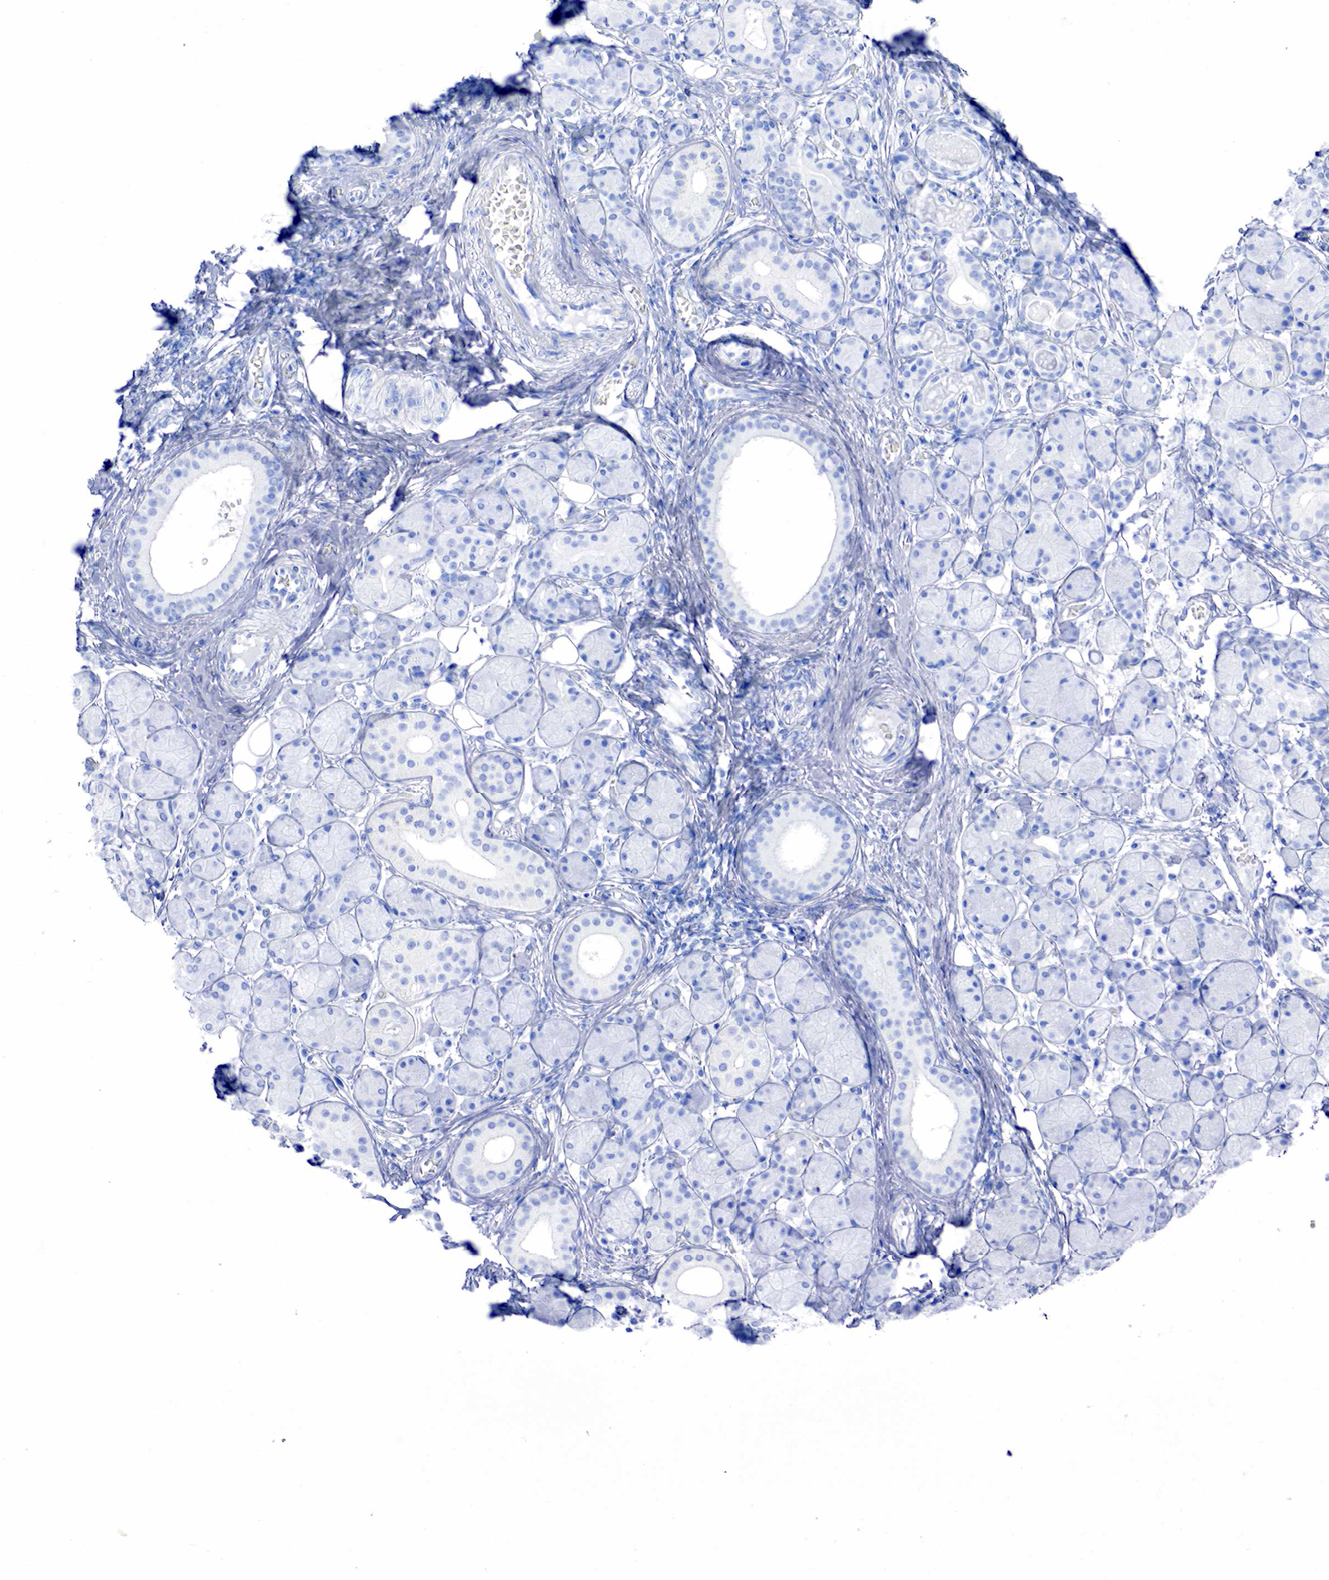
{"staining": {"intensity": "negative", "quantity": "none", "location": "none"}, "tissue": "salivary gland", "cell_type": "Glandular cells", "image_type": "normal", "snomed": [{"axis": "morphology", "description": "Normal tissue, NOS"}, {"axis": "topography", "description": "Salivary gland"}, {"axis": "topography", "description": "Peripheral nerve tissue"}], "caption": "Immunohistochemical staining of unremarkable salivary gland exhibits no significant positivity in glandular cells.", "gene": "INHA", "patient": {"sex": "male", "age": 62}}